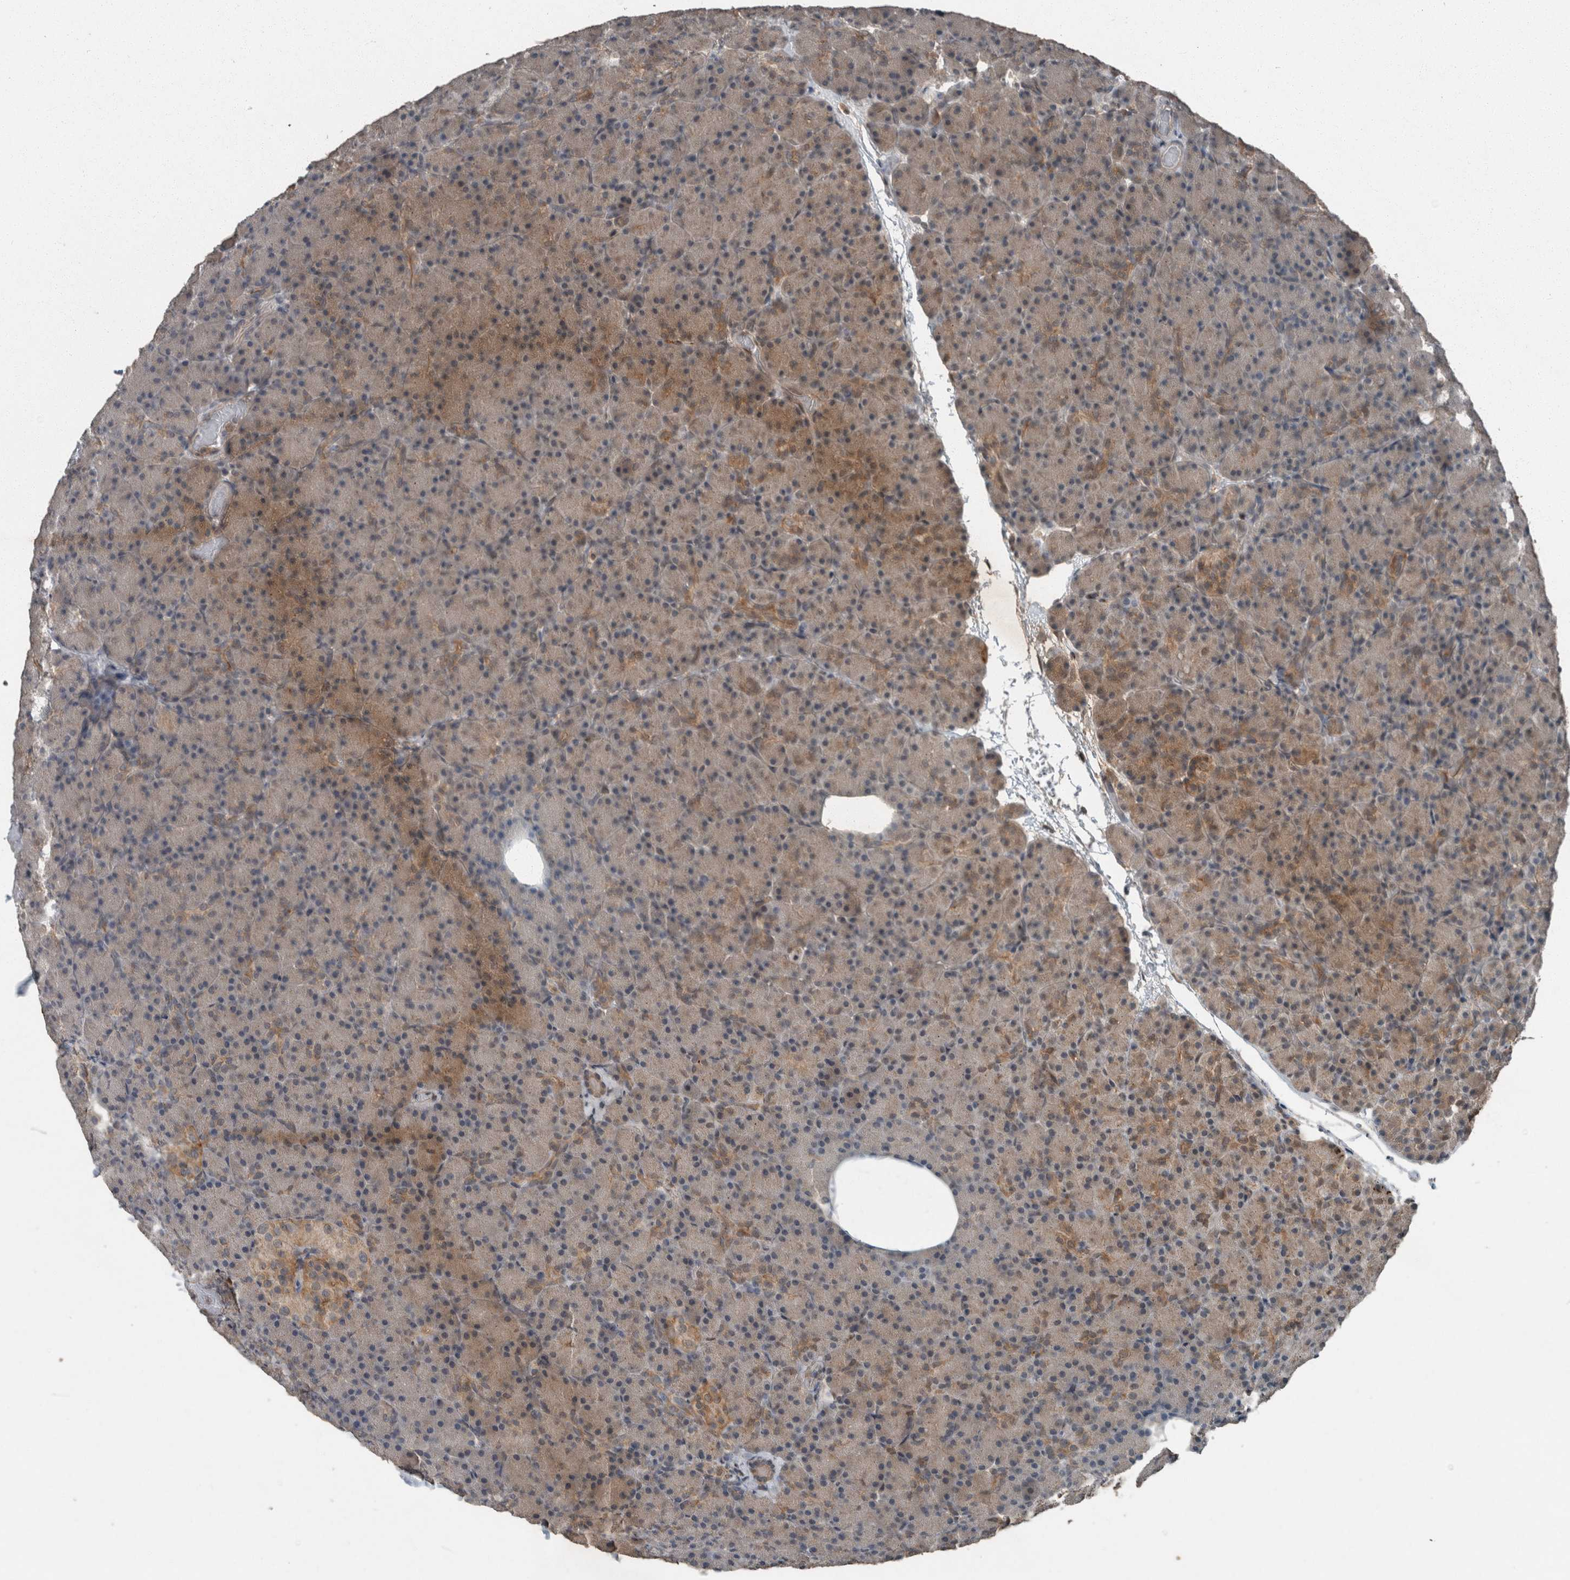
{"staining": {"intensity": "moderate", "quantity": "<25%", "location": "cytoplasmic/membranous"}, "tissue": "pancreas", "cell_type": "Exocrine glandular cells", "image_type": "normal", "snomed": [{"axis": "morphology", "description": "Normal tissue, NOS"}, {"axis": "topography", "description": "Pancreas"}], "caption": "Immunohistochemical staining of unremarkable human pancreas displays low levels of moderate cytoplasmic/membranous staining in approximately <25% of exocrine glandular cells. The protein of interest is stained brown, and the nuclei are stained in blue (DAB IHC with brightfield microscopy, high magnification).", "gene": "MYO1E", "patient": {"sex": "female", "age": 43}}